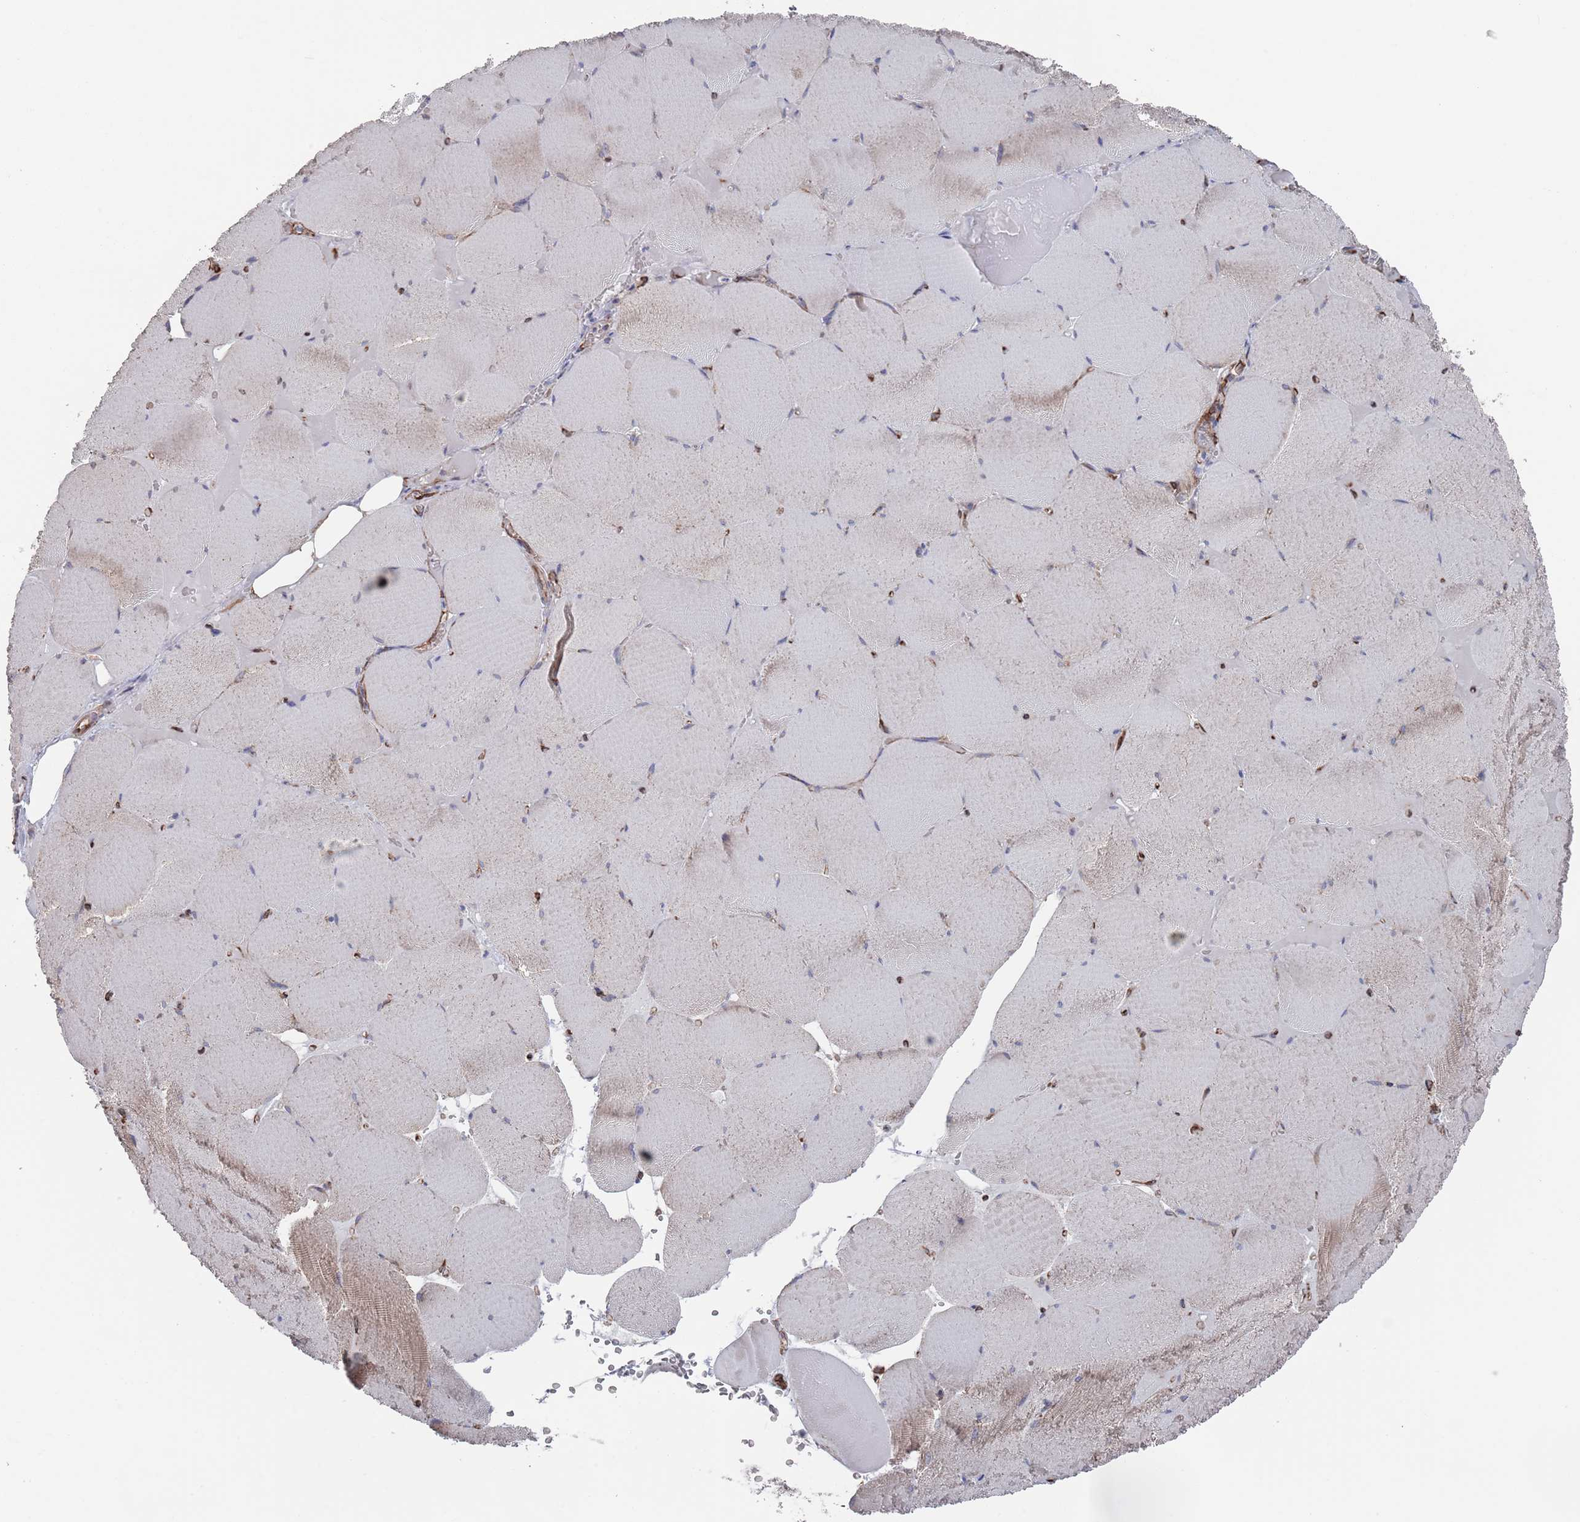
{"staining": {"intensity": "weak", "quantity": "25%-75%", "location": "cytoplasmic/membranous"}, "tissue": "skeletal muscle", "cell_type": "Myocytes", "image_type": "normal", "snomed": [{"axis": "morphology", "description": "Normal tissue, NOS"}, {"axis": "topography", "description": "Skeletal muscle"}, {"axis": "topography", "description": "Head-Neck"}], "caption": "The image shows immunohistochemical staining of normal skeletal muscle. There is weak cytoplasmic/membranous staining is appreciated in approximately 25%-75% of myocytes.", "gene": "CCDC106", "patient": {"sex": "male", "age": 66}}